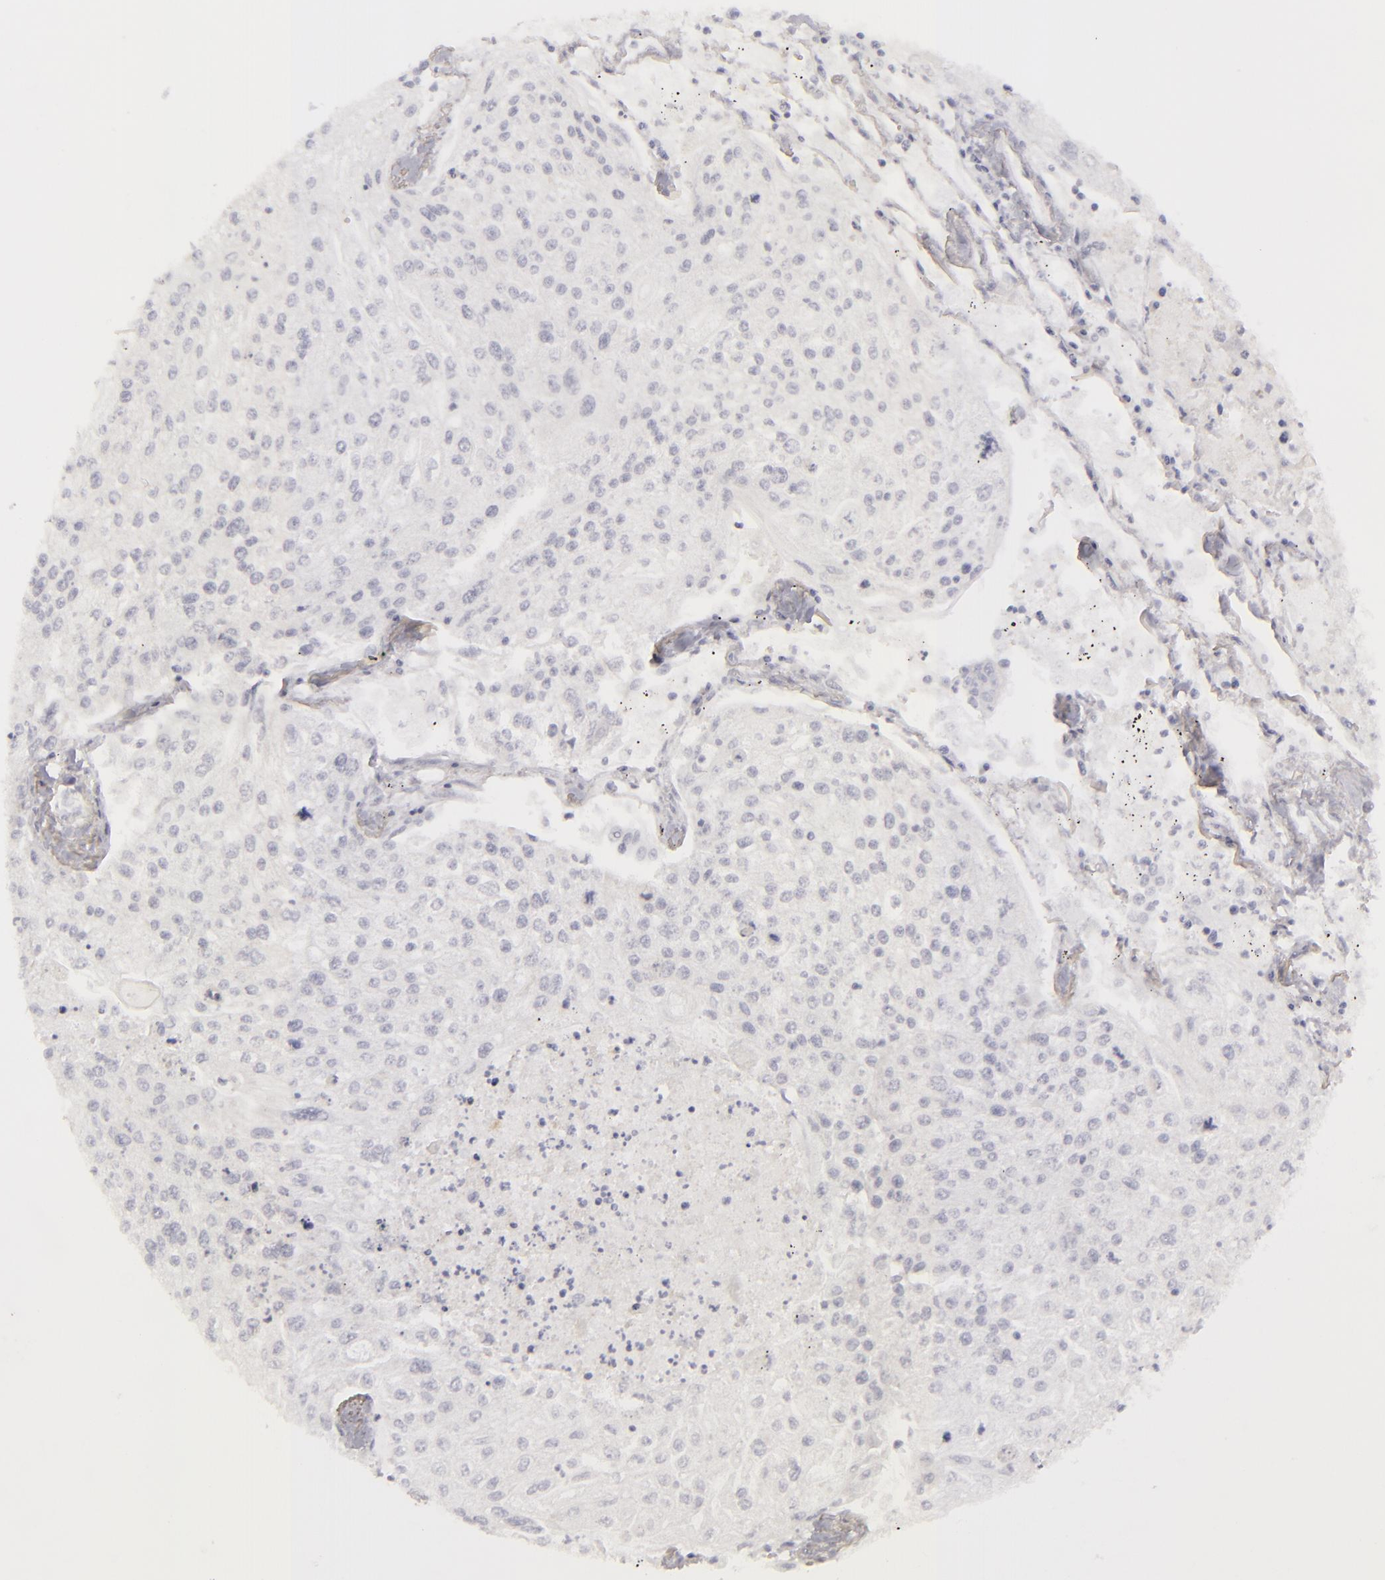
{"staining": {"intensity": "negative", "quantity": "none", "location": "none"}, "tissue": "lung cancer", "cell_type": "Tumor cells", "image_type": "cancer", "snomed": [{"axis": "morphology", "description": "Squamous cell carcinoma, NOS"}, {"axis": "topography", "description": "Lung"}], "caption": "A photomicrograph of lung squamous cell carcinoma stained for a protein displays no brown staining in tumor cells.", "gene": "DLG4", "patient": {"sex": "male", "age": 75}}